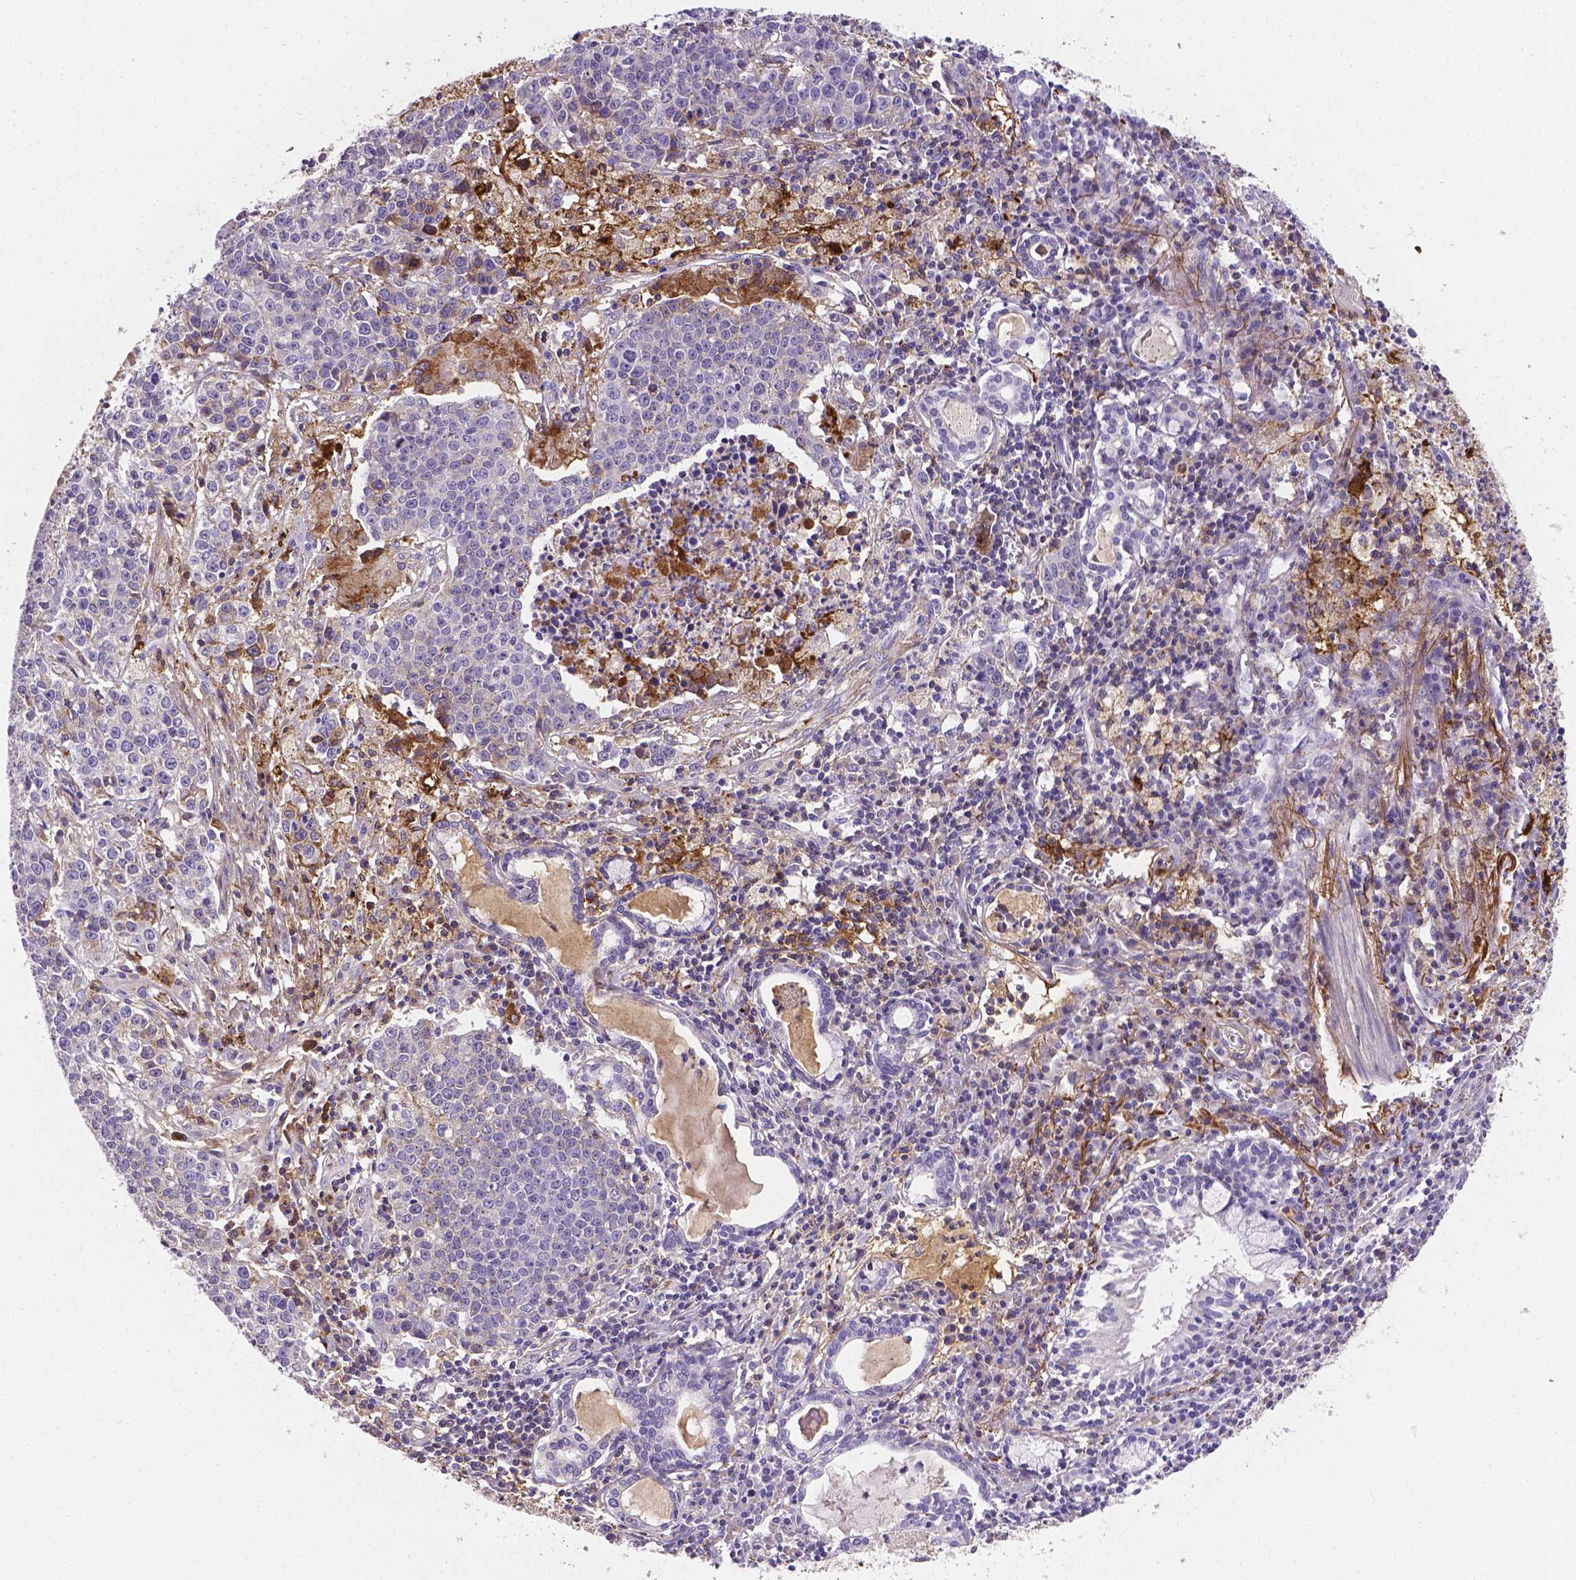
{"staining": {"intensity": "negative", "quantity": "none", "location": "none"}, "tissue": "lung cancer", "cell_type": "Tumor cells", "image_type": "cancer", "snomed": [{"axis": "morphology", "description": "Squamous cell carcinoma, NOS"}, {"axis": "morphology", "description": "Squamous cell carcinoma, metastatic, NOS"}, {"axis": "topography", "description": "Lung"}, {"axis": "topography", "description": "Pleura, NOS"}], "caption": "Micrograph shows no protein expression in tumor cells of lung squamous cell carcinoma tissue.", "gene": "APOE", "patient": {"sex": "male", "age": 72}}